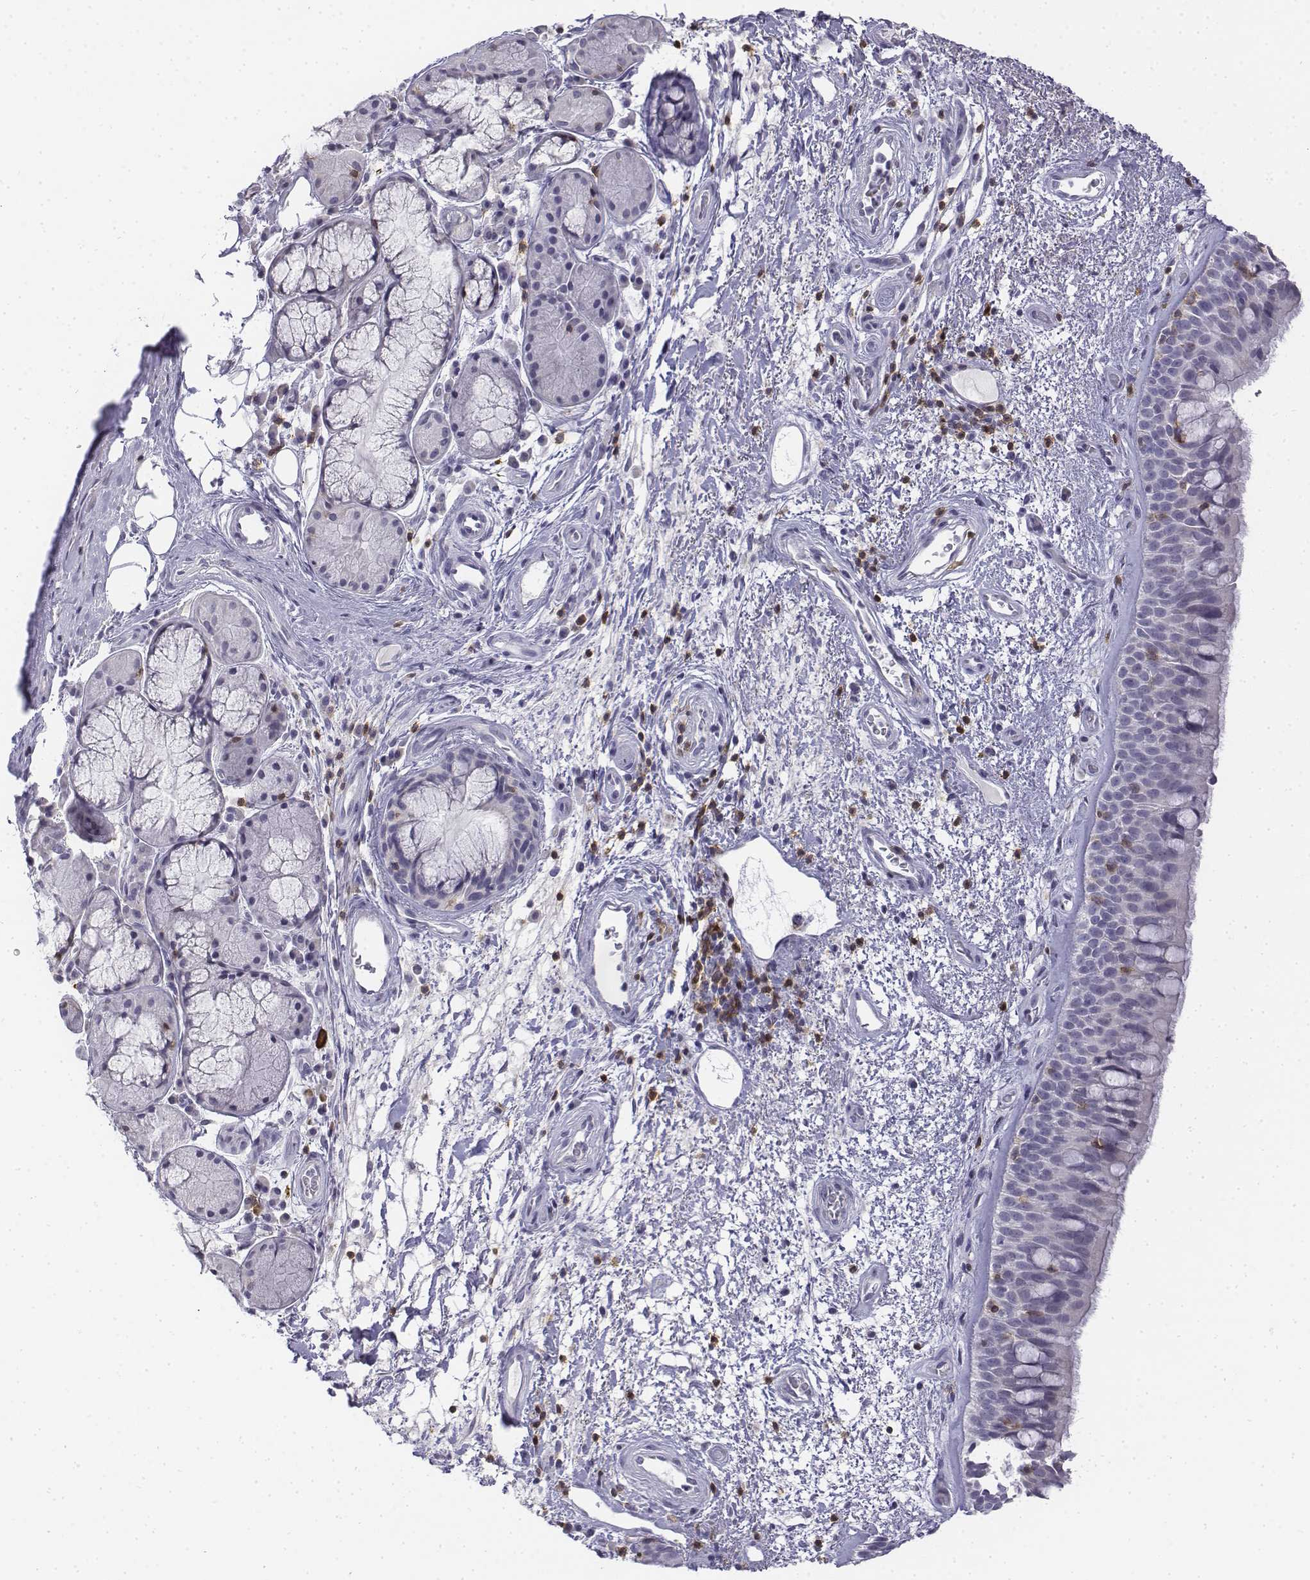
{"staining": {"intensity": "negative", "quantity": "none", "location": "none"}, "tissue": "bronchus", "cell_type": "Respiratory epithelial cells", "image_type": "normal", "snomed": [{"axis": "morphology", "description": "Normal tissue, NOS"}, {"axis": "topography", "description": "Bronchus"}], "caption": "Immunohistochemical staining of benign human bronchus reveals no significant staining in respiratory epithelial cells. (DAB (3,3'-diaminobenzidine) immunohistochemistry (IHC) visualized using brightfield microscopy, high magnification).", "gene": "CD3E", "patient": {"sex": "male", "age": 48}}